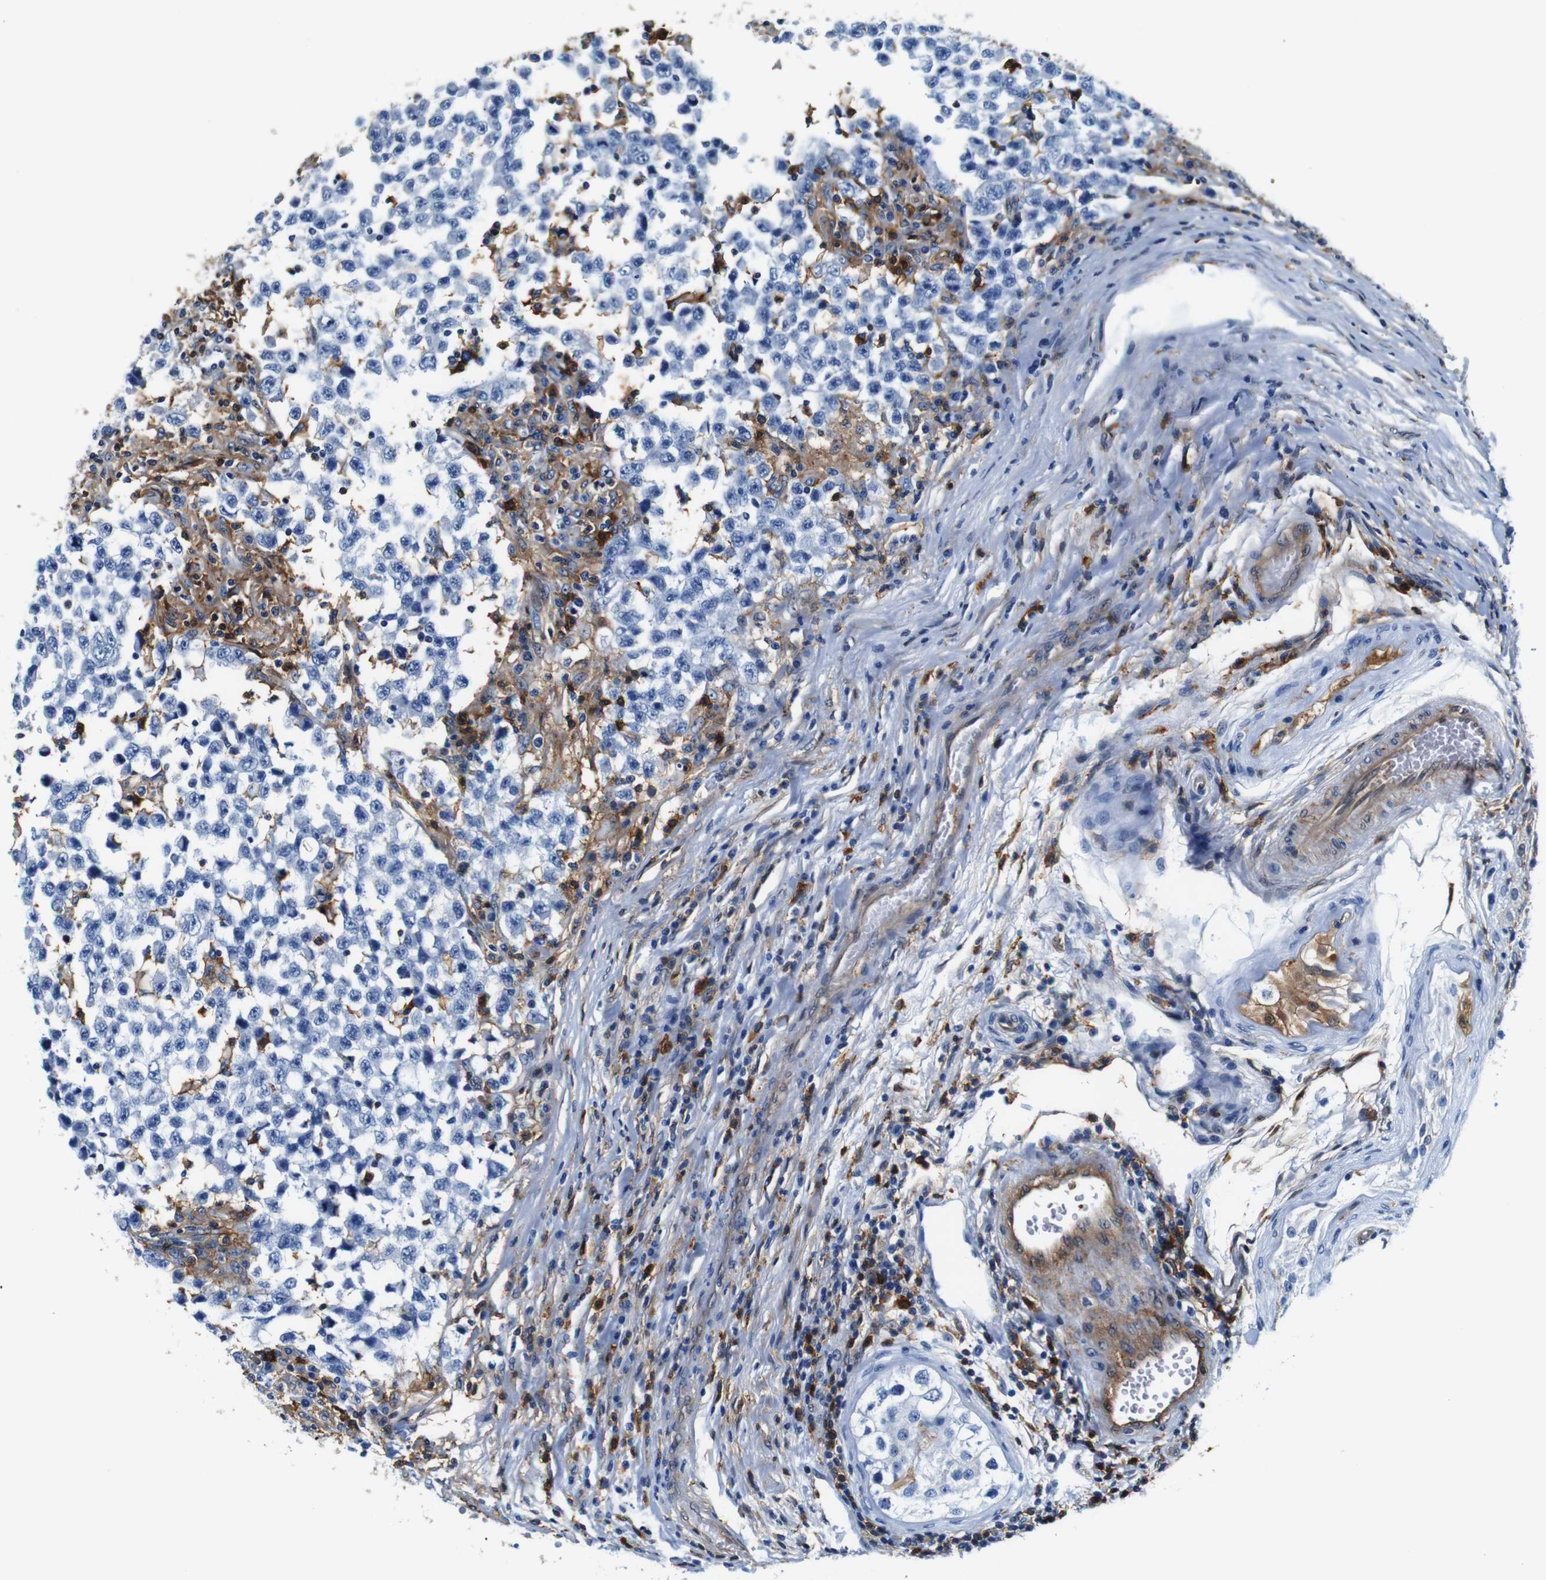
{"staining": {"intensity": "negative", "quantity": "none", "location": "none"}, "tissue": "testis cancer", "cell_type": "Tumor cells", "image_type": "cancer", "snomed": [{"axis": "morphology", "description": "Carcinoma, Embryonal, NOS"}, {"axis": "topography", "description": "Testis"}], "caption": "Testis cancer stained for a protein using immunohistochemistry (IHC) demonstrates no staining tumor cells.", "gene": "ANXA1", "patient": {"sex": "male", "age": 21}}